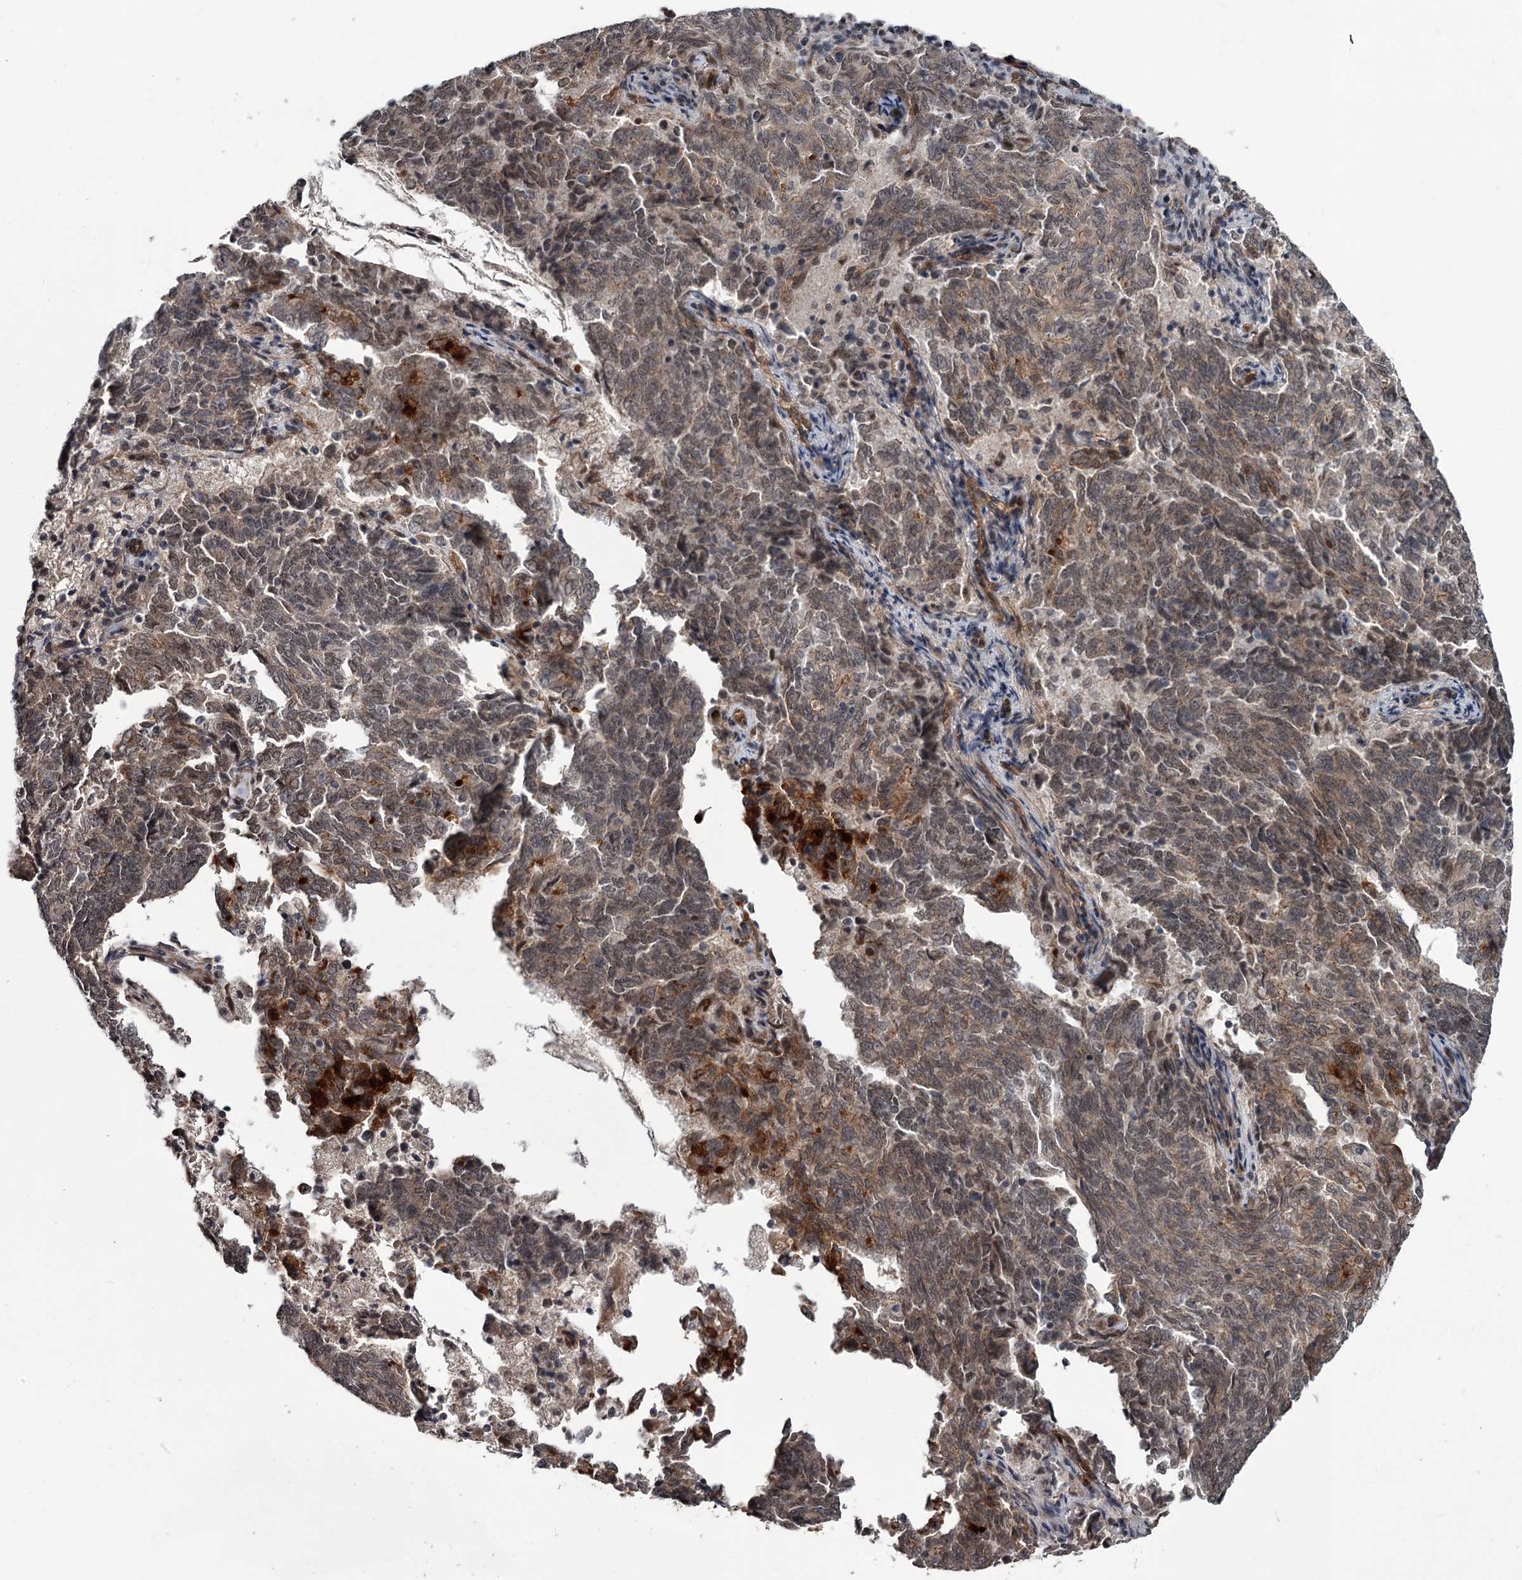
{"staining": {"intensity": "moderate", "quantity": ">75%", "location": "nuclear"}, "tissue": "endometrial cancer", "cell_type": "Tumor cells", "image_type": "cancer", "snomed": [{"axis": "morphology", "description": "Adenocarcinoma, NOS"}, {"axis": "topography", "description": "Endometrium"}], "caption": "A brown stain shows moderate nuclear staining of a protein in endometrial cancer tumor cells.", "gene": "CDC42EP2", "patient": {"sex": "female", "age": 80}}